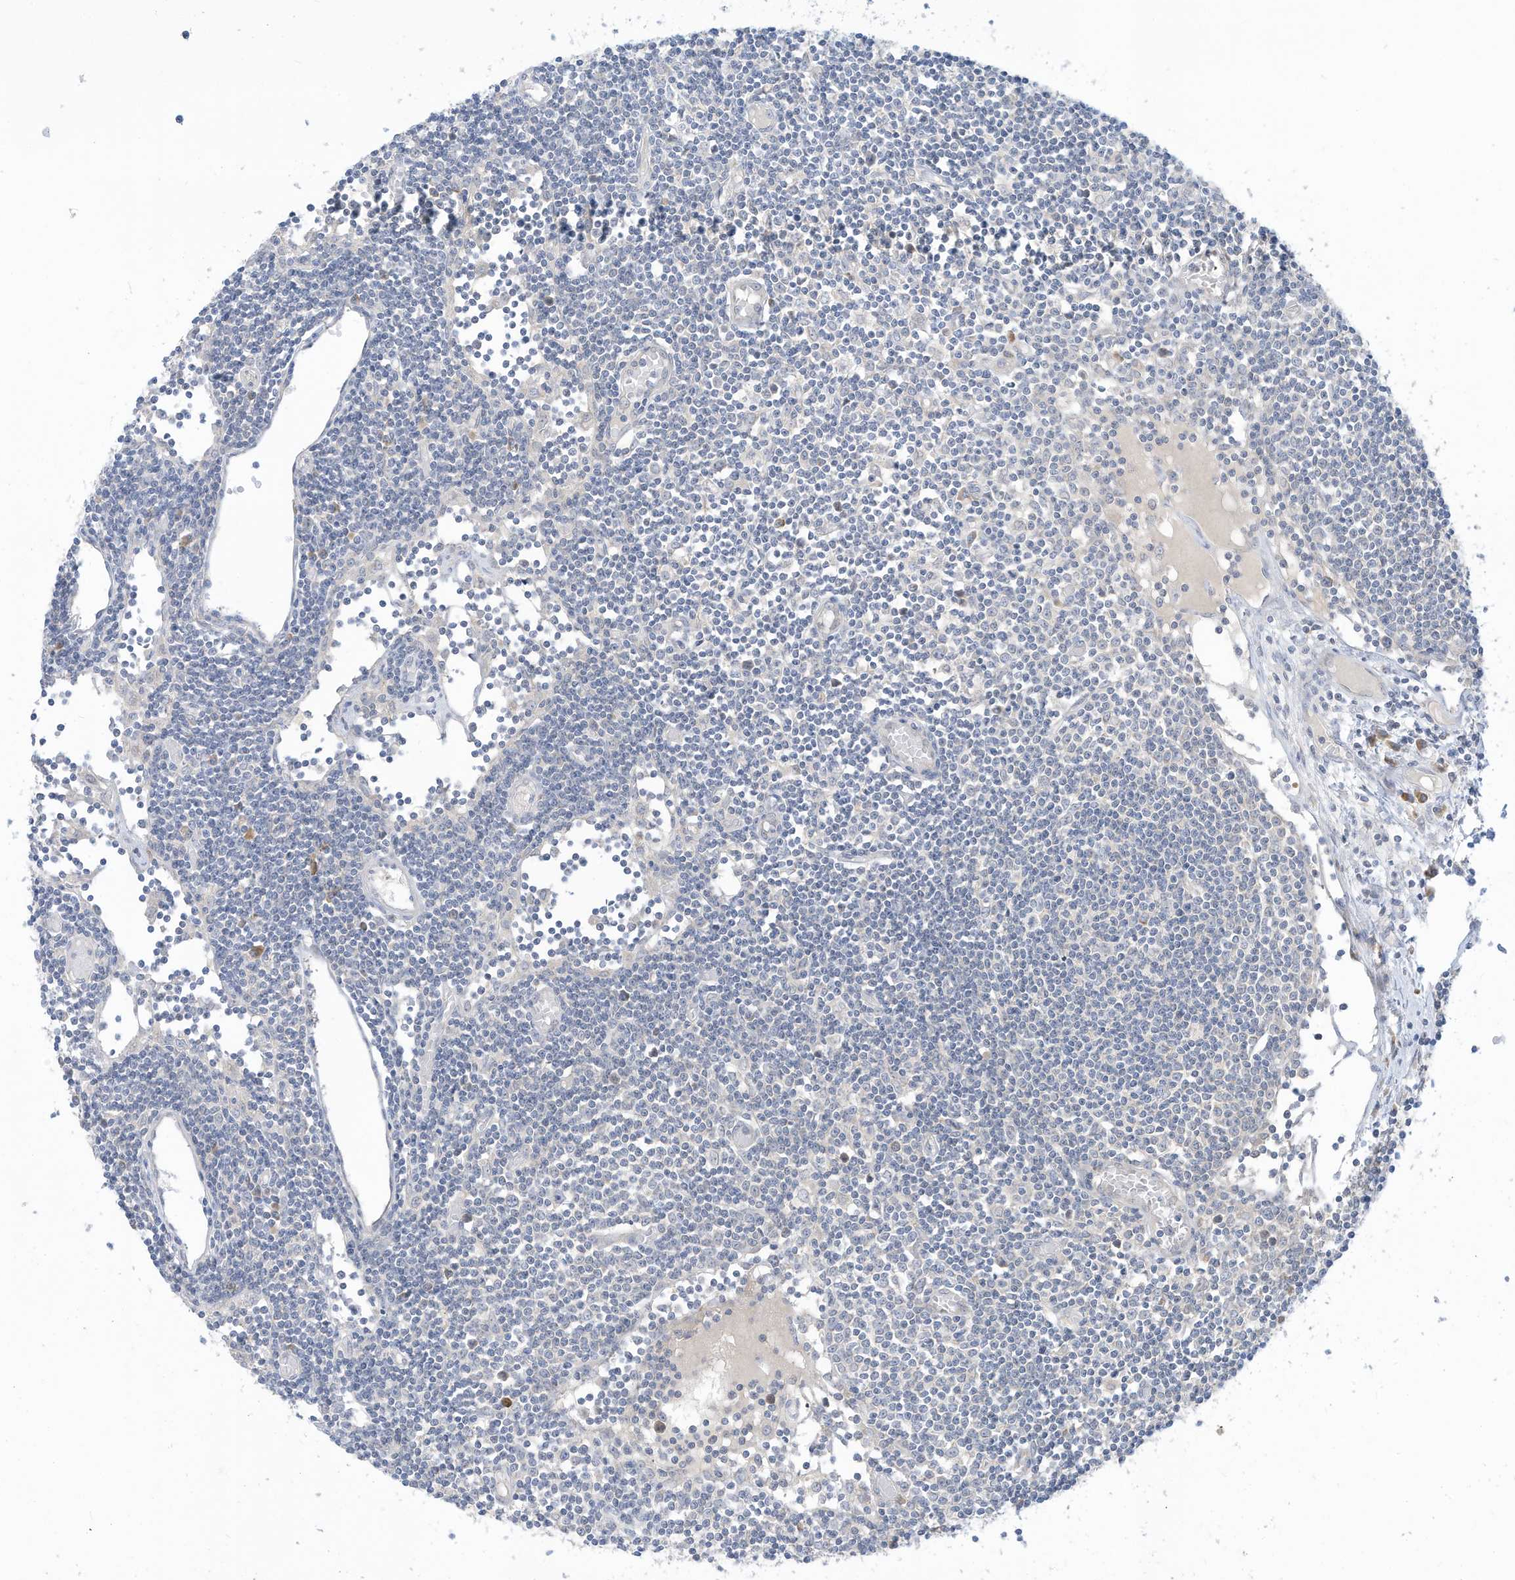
{"staining": {"intensity": "negative", "quantity": "none", "location": "none"}, "tissue": "lymph node", "cell_type": "Germinal center cells", "image_type": "normal", "snomed": [{"axis": "morphology", "description": "Normal tissue, NOS"}, {"axis": "topography", "description": "Lymph node"}], "caption": "The image exhibits no staining of germinal center cells in normal lymph node.", "gene": "LRRN2", "patient": {"sex": "female", "age": 11}}